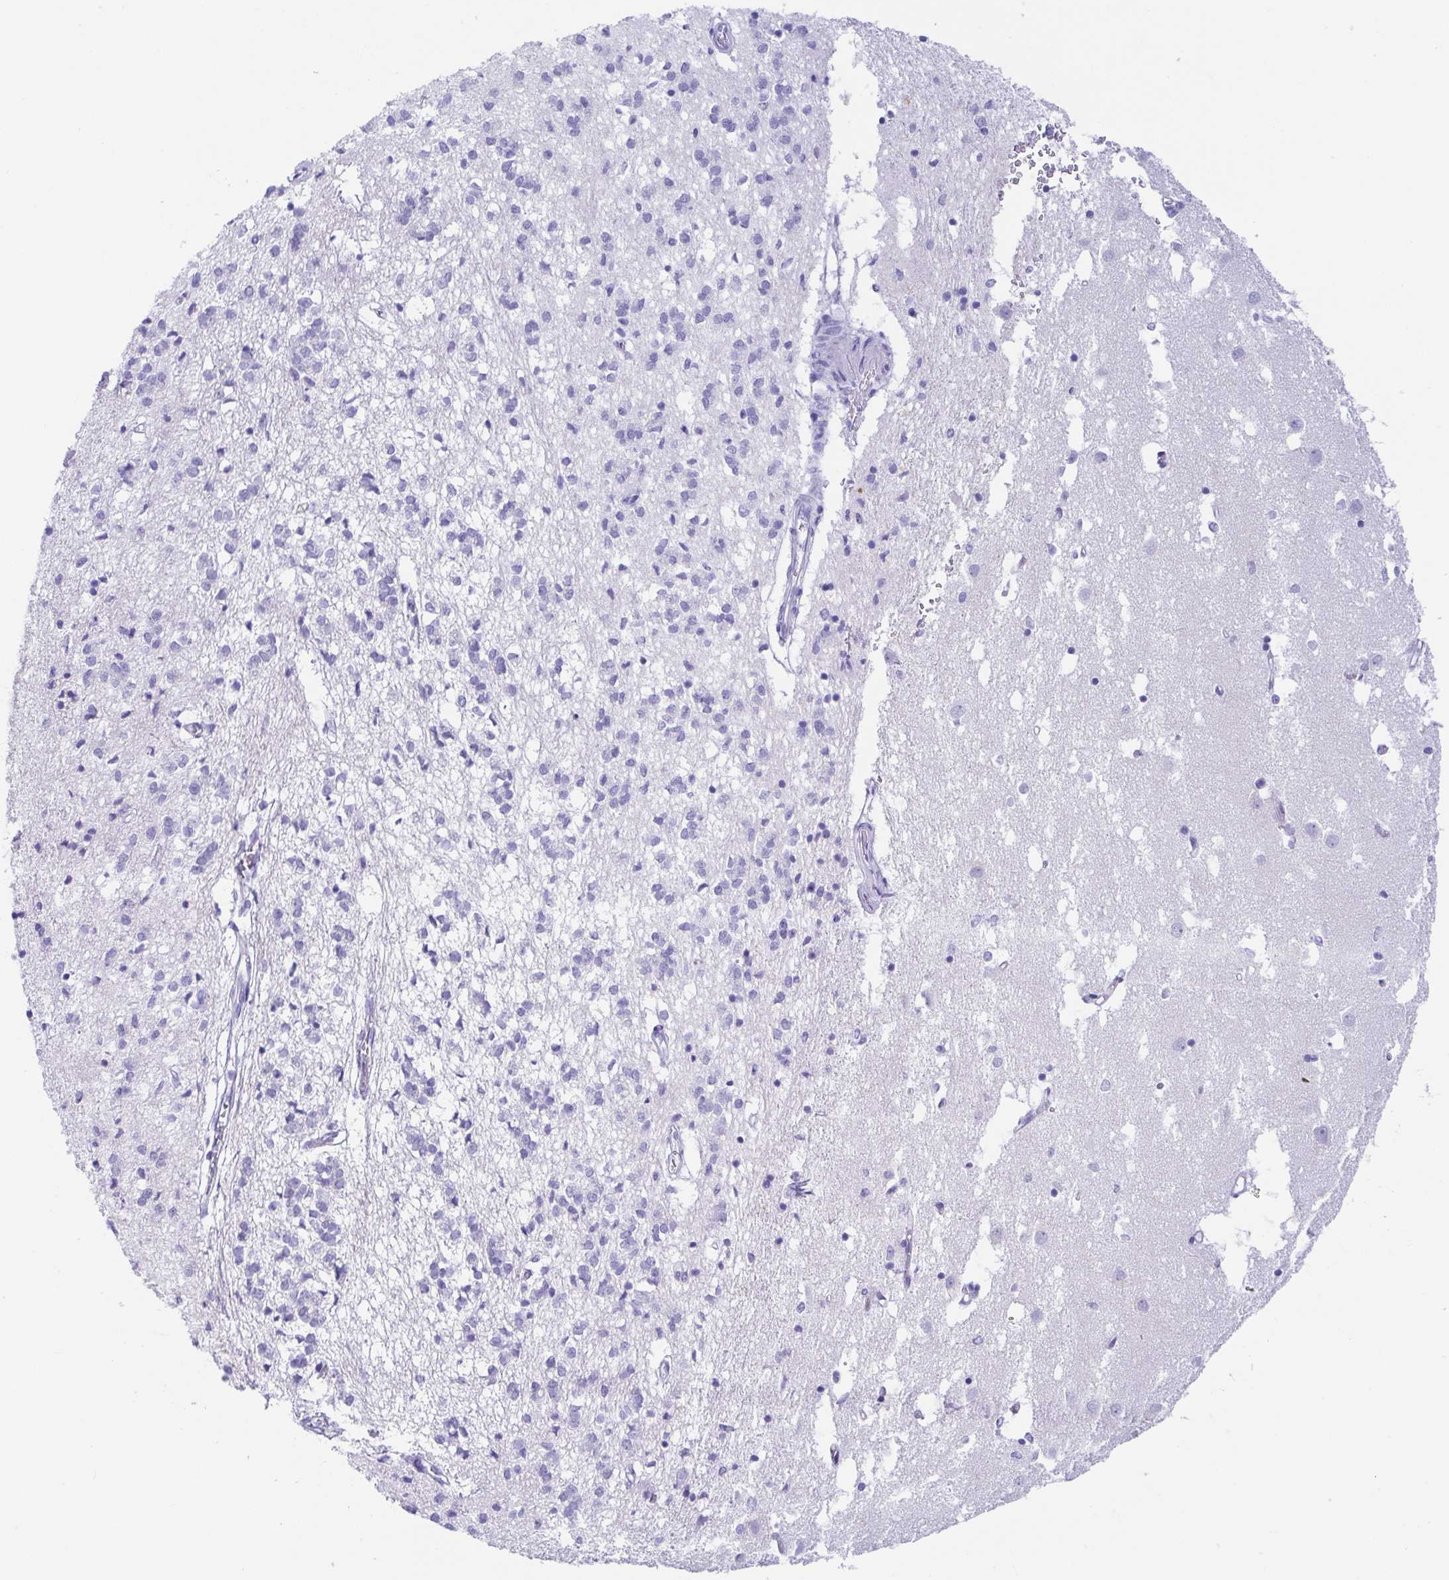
{"staining": {"intensity": "negative", "quantity": "none", "location": "none"}, "tissue": "caudate", "cell_type": "Glial cells", "image_type": "normal", "snomed": [{"axis": "morphology", "description": "Normal tissue, NOS"}, {"axis": "topography", "description": "Lateral ventricle wall"}], "caption": "High magnification brightfield microscopy of benign caudate stained with DAB (brown) and counterstained with hematoxylin (blue): glial cells show no significant staining. The staining was performed using DAB to visualize the protein expression in brown, while the nuclei were stained in blue with hematoxylin (Magnification: 20x).", "gene": "GKN1", "patient": {"sex": "male", "age": 70}}